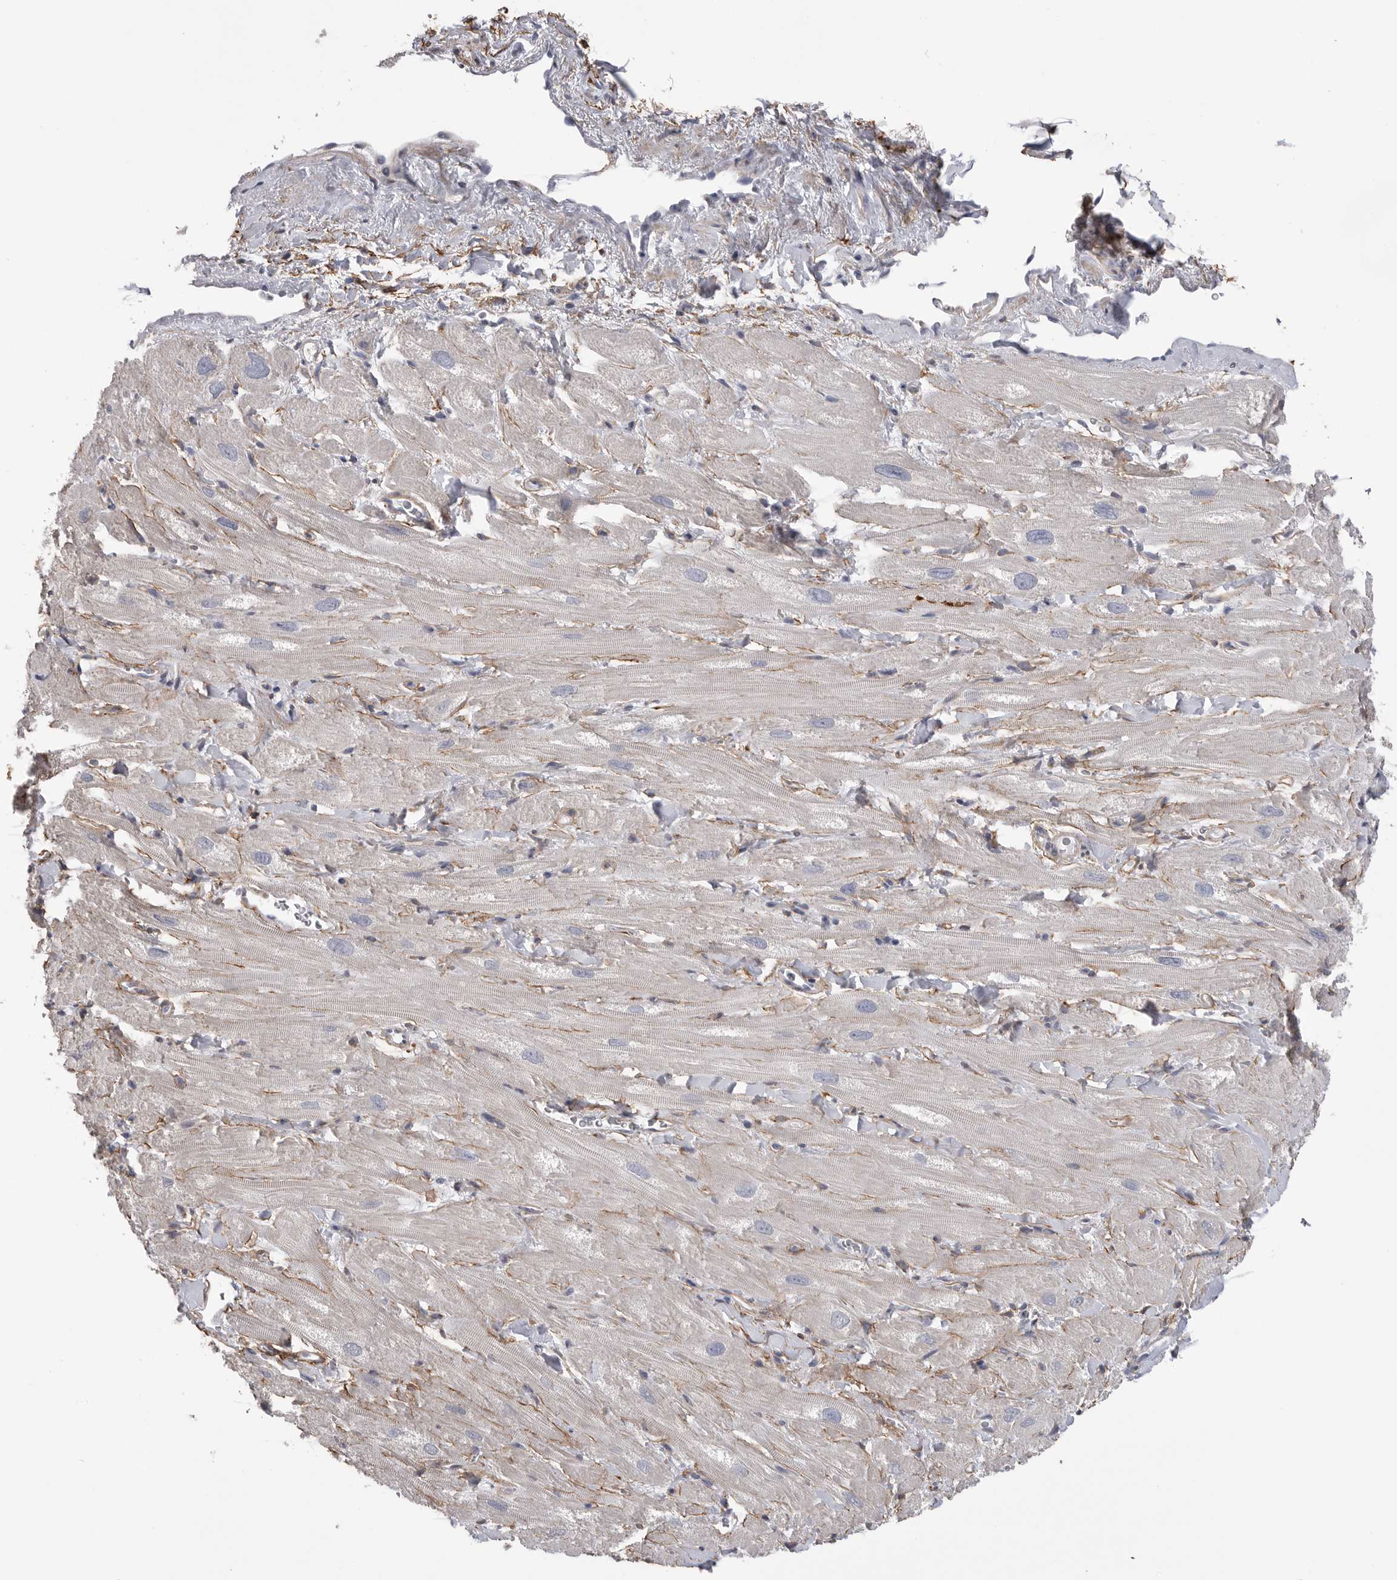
{"staining": {"intensity": "negative", "quantity": "none", "location": "none"}, "tissue": "heart muscle", "cell_type": "Cardiomyocytes", "image_type": "normal", "snomed": [{"axis": "morphology", "description": "Normal tissue, NOS"}, {"axis": "topography", "description": "Heart"}], "caption": "Immunohistochemistry histopathology image of unremarkable heart muscle: heart muscle stained with DAB (3,3'-diaminobenzidine) exhibits no significant protein staining in cardiomyocytes.", "gene": "AKAP12", "patient": {"sex": "male", "age": 49}}